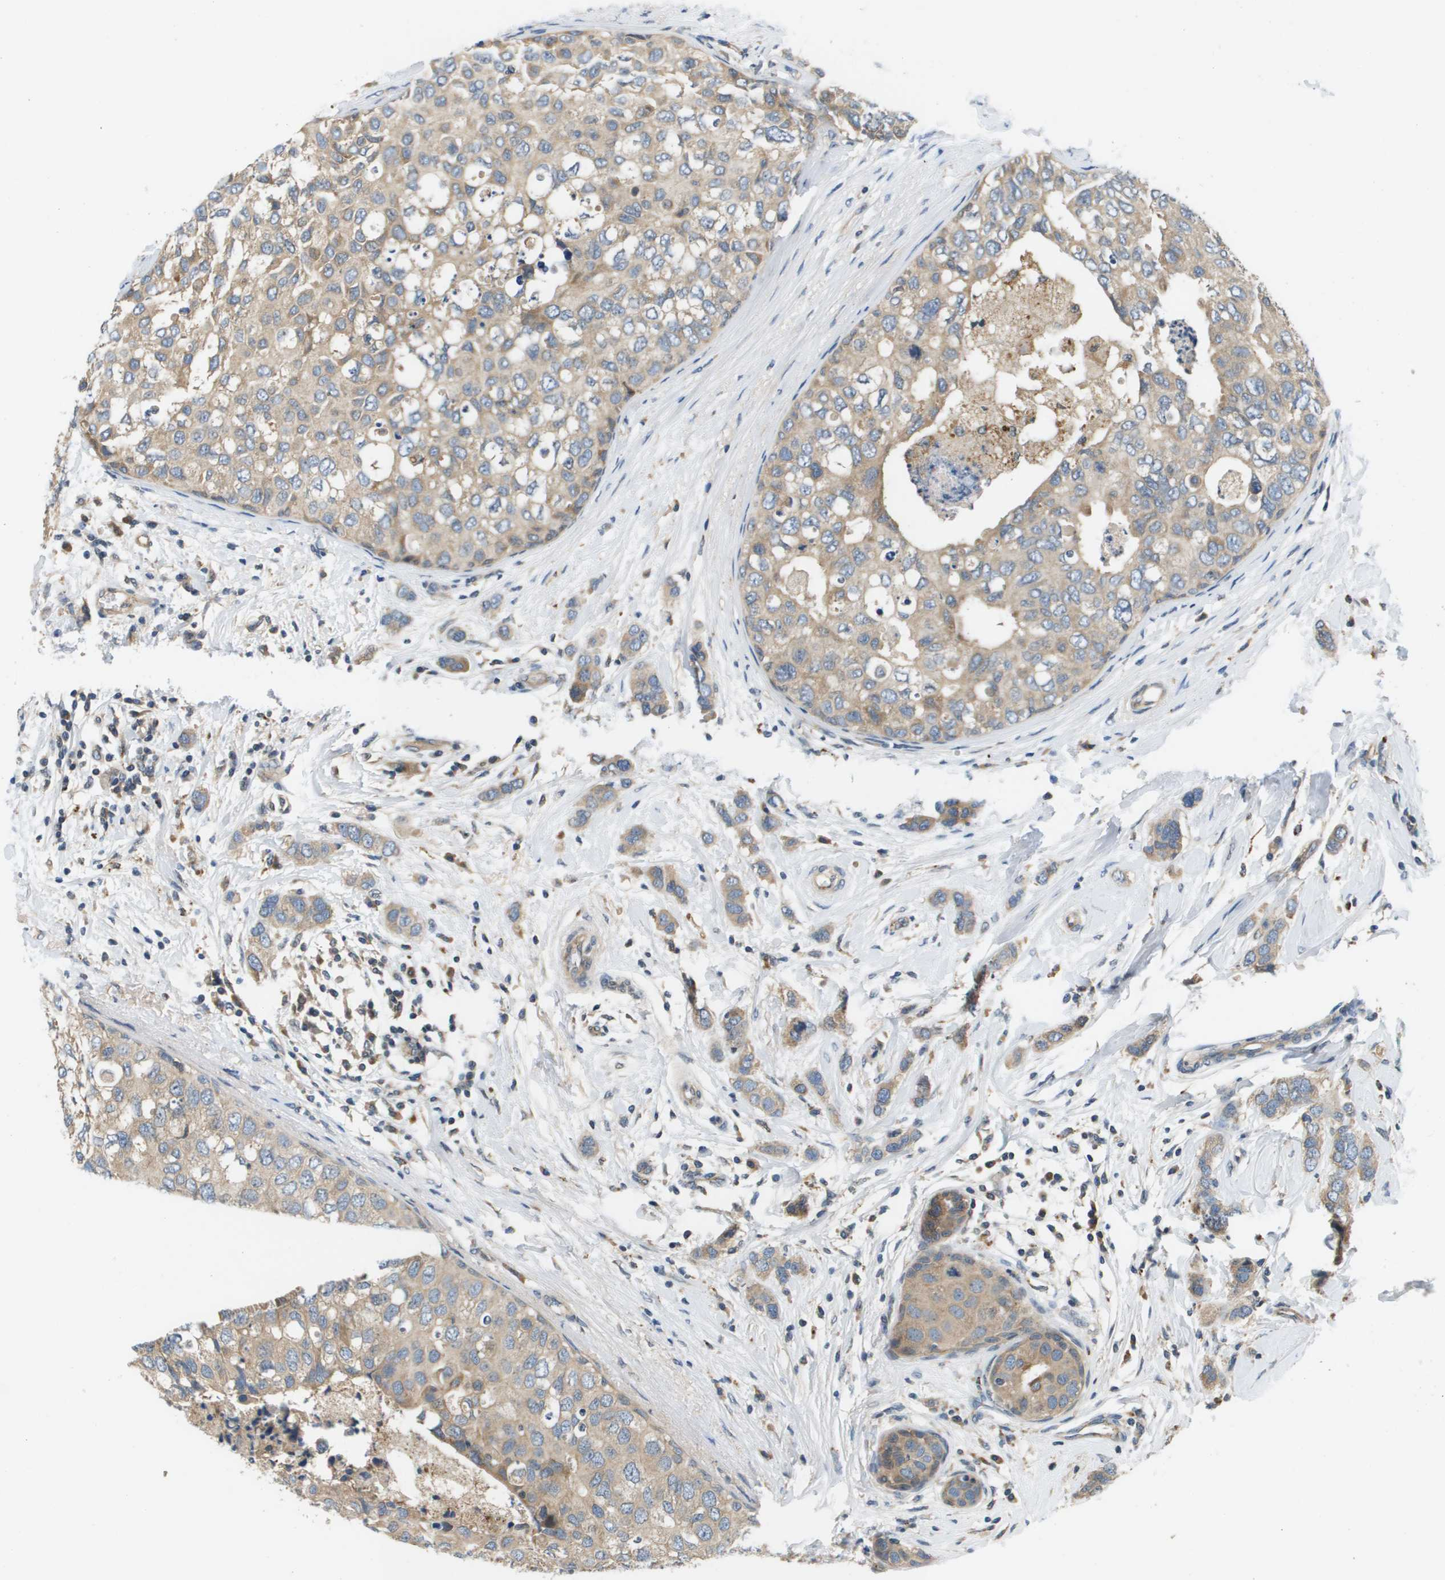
{"staining": {"intensity": "weak", "quantity": ">75%", "location": "cytoplasmic/membranous"}, "tissue": "breast cancer", "cell_type": "Tumor cells", "image_type": "cancer", "snomed": [{"axis": "morphology", "description": "Duct carcinoma"}, {"axis": "topography", "description": "Breast"}], "caption": "This is an image of immunohistochemistry (IHC) staining of breast cancer, which shows weak expression in the cytoplasmic/membranous of tumor cells.", "gene": "SLC25A20", "patient": {"sex": "female", "age": 50}}